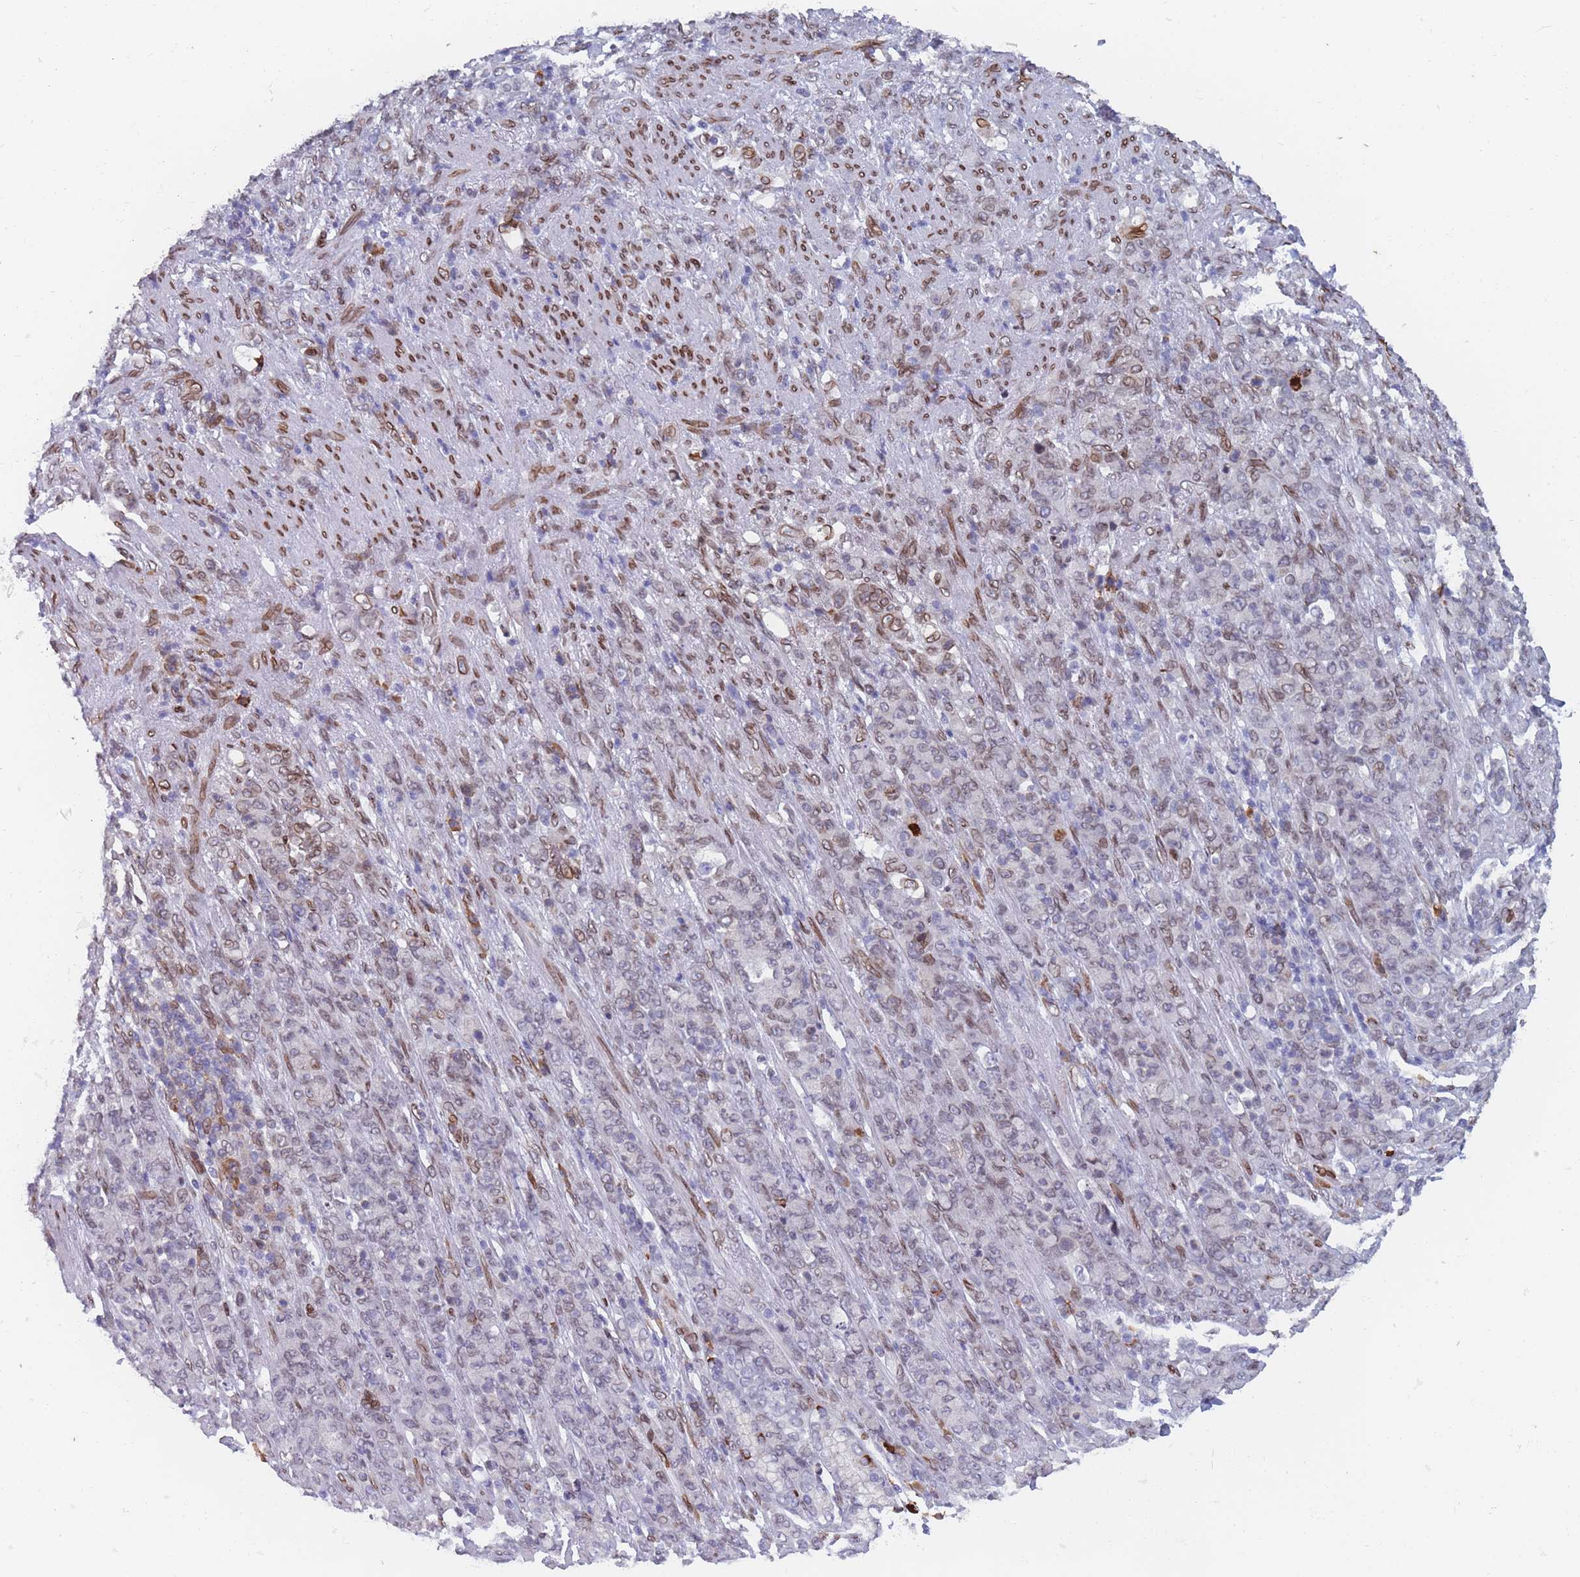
{"staining": {"intensity": "moderate", "quantity": "<25%", "location": "cytoplasmic/membranous,nuclear"}, "tissue": "stomach cancer", "cell_type": "Tumor cells", "image_type": "cancer", "snomed": [{"axis": "morphology", "description": "Adenocarcinoma, NOS"}, {"axis": "topography", "description": "Stomach"}], "caption": "The immunohistochemical stain labels moderate cytoplasmic/membranous and nuclear expression in tumor cells of stomach cancer (adenocarcinoma) tissue.", "gene": "ZBTB1", "patient": {"sex": "female", "age": 79}}